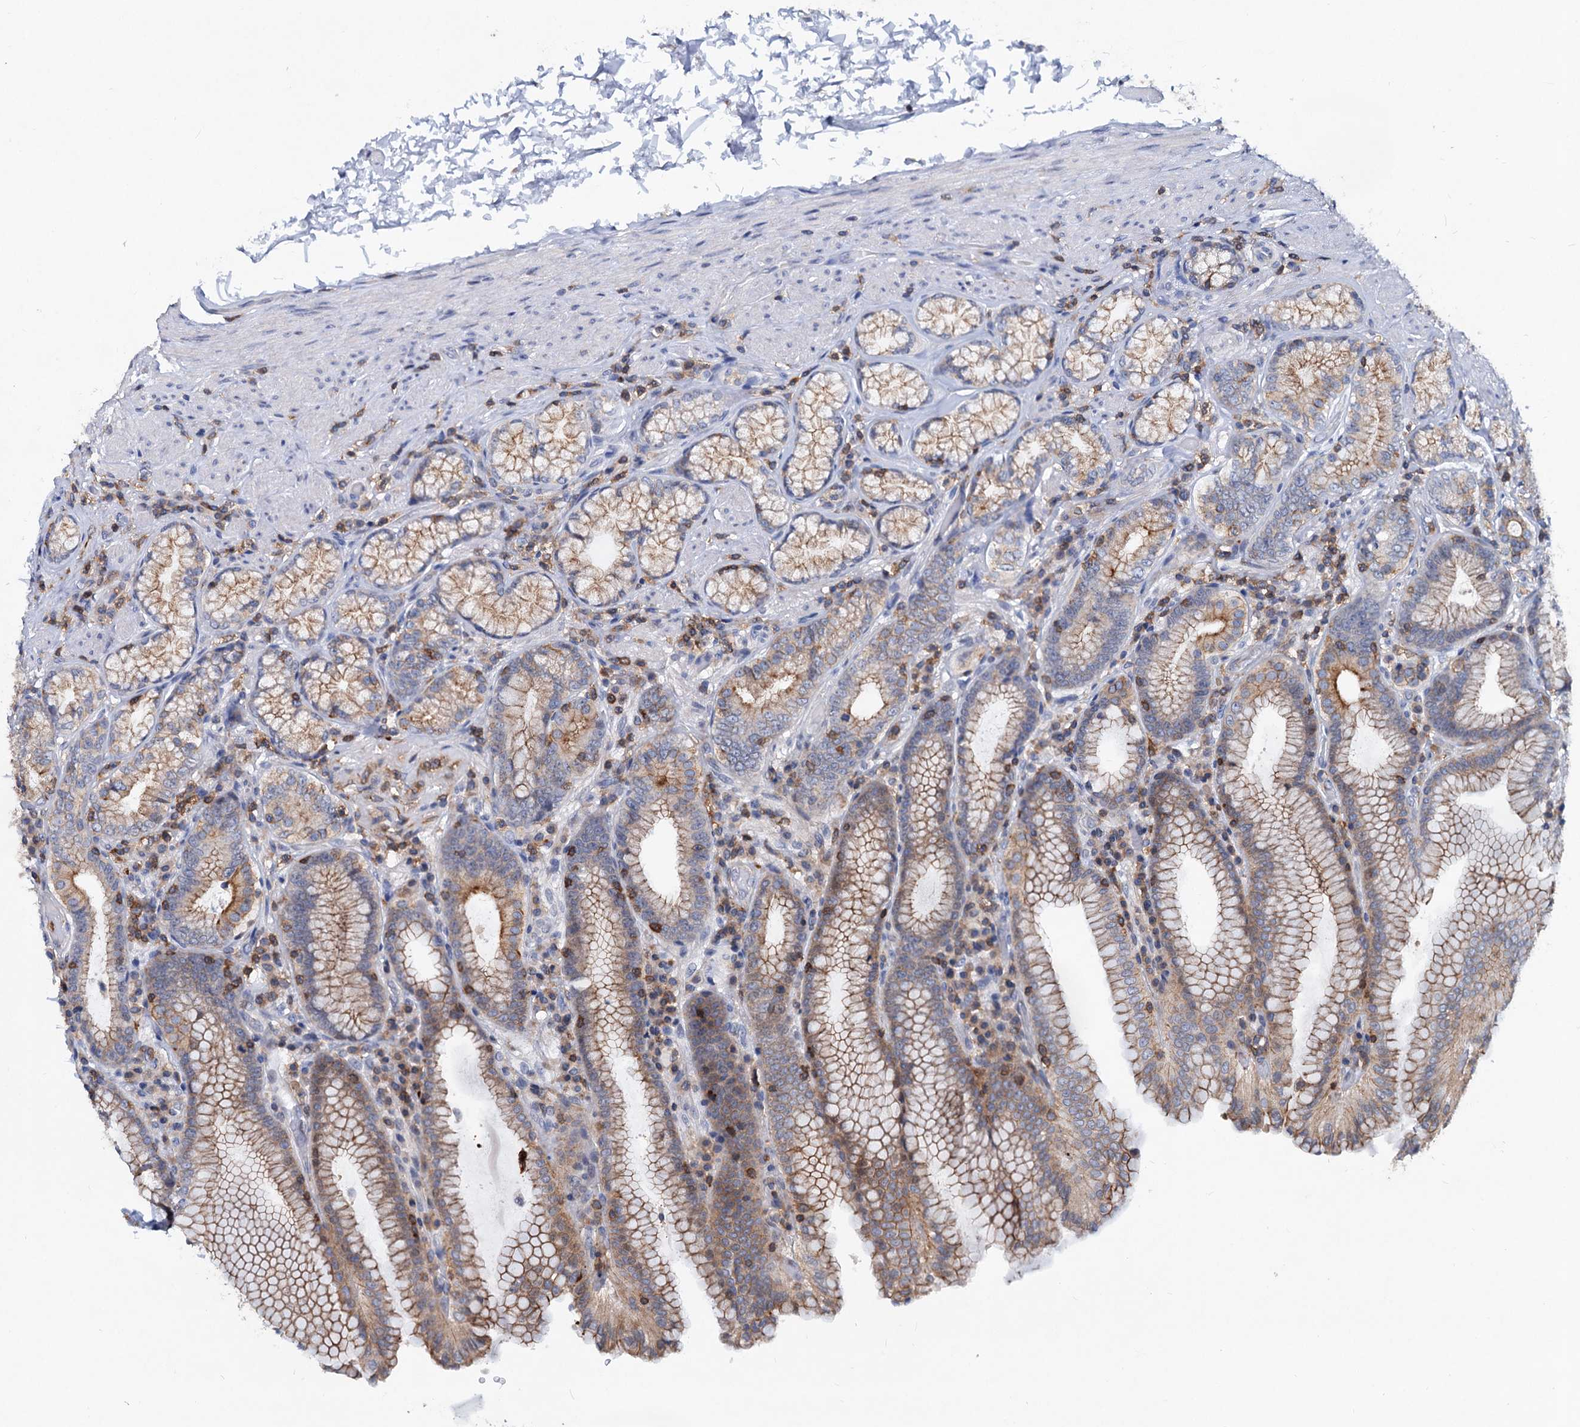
{"staining": {"intensity": "moderate", "quantity": "25%-75%", "location": "cytoplasmic/membranous"}, "tissue": "stomach", "cell_type": "Glandular cells", "image_type": "normal", "snomed": [{"axis": "morphology", "description": "Normal tissue, NOS"}, {"axis": "topography", "description": "Stomach, upper"}, {"axis": "topography", "description": "Stomach, lower"}], "caption": "Stomach stained with DAB (3,3'-diaminobenzidine) immunohistochemistry exhibits medium levels of moderate cytoplasmic/membranous expression in about 25%-75% of glandular cells. (DAB = brown stain, brightfield microscopy at high magnification).", "gene": "LRCH4", "patient": {"sex": "female", "age": 76}}